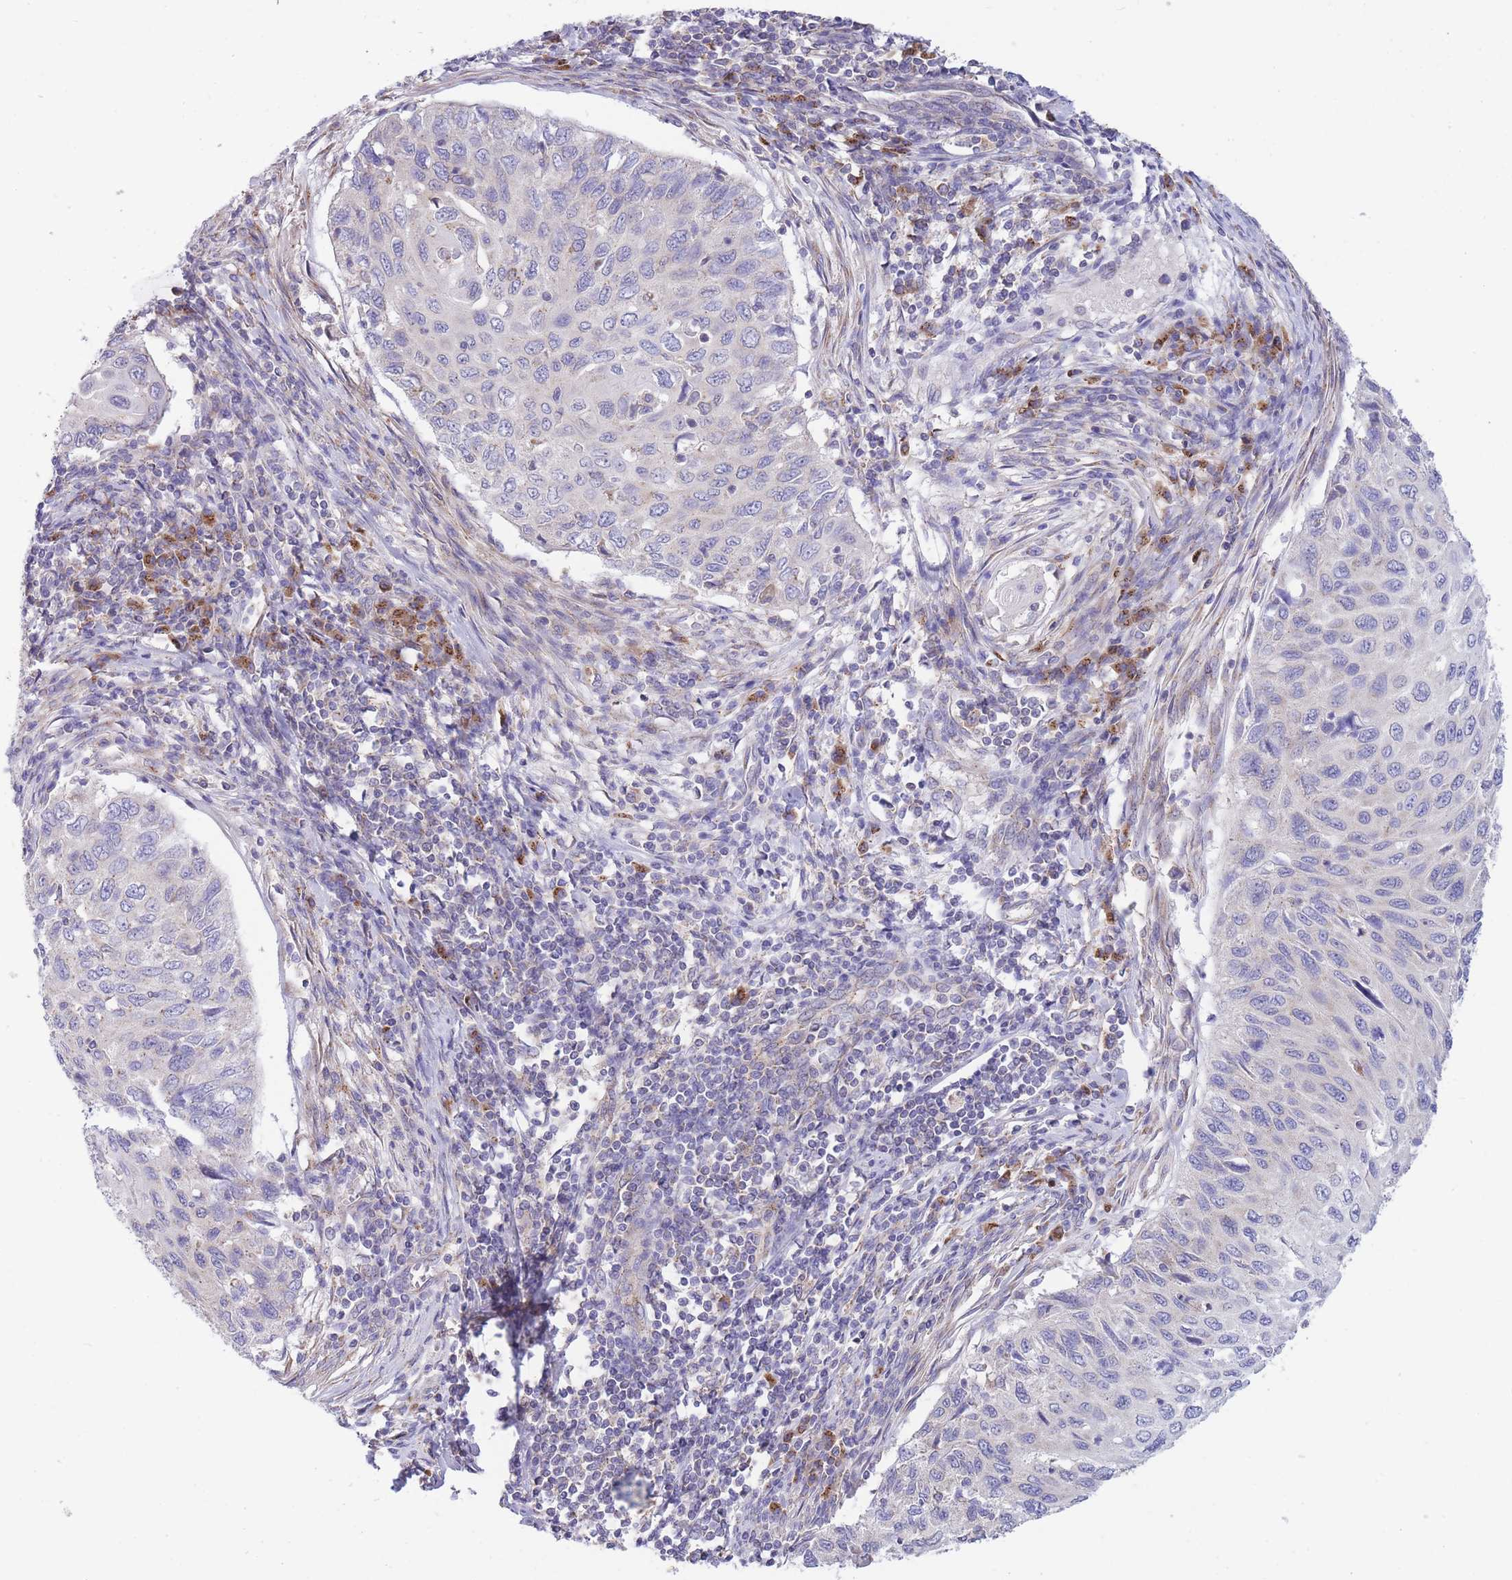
{"staining": {"intensity": "negative", "quantity": "none", "location": "none"}, "tissue": "cervical cancer", "cell_type": "Tumor cells", "image_type": "cancer", "snomed": [{"axis": "morphology", "description": "Squamous cell carcinoma, NOS"}, {"axis": "topography", "description": "Cervix"}], "caption": "Cervical squamous cell carcinoma stained for a protein using immunohistochemistry demonstrates no expression tumor cells.", "gene": "COPG2", "patient": {"sex": "female", "age": 70}}